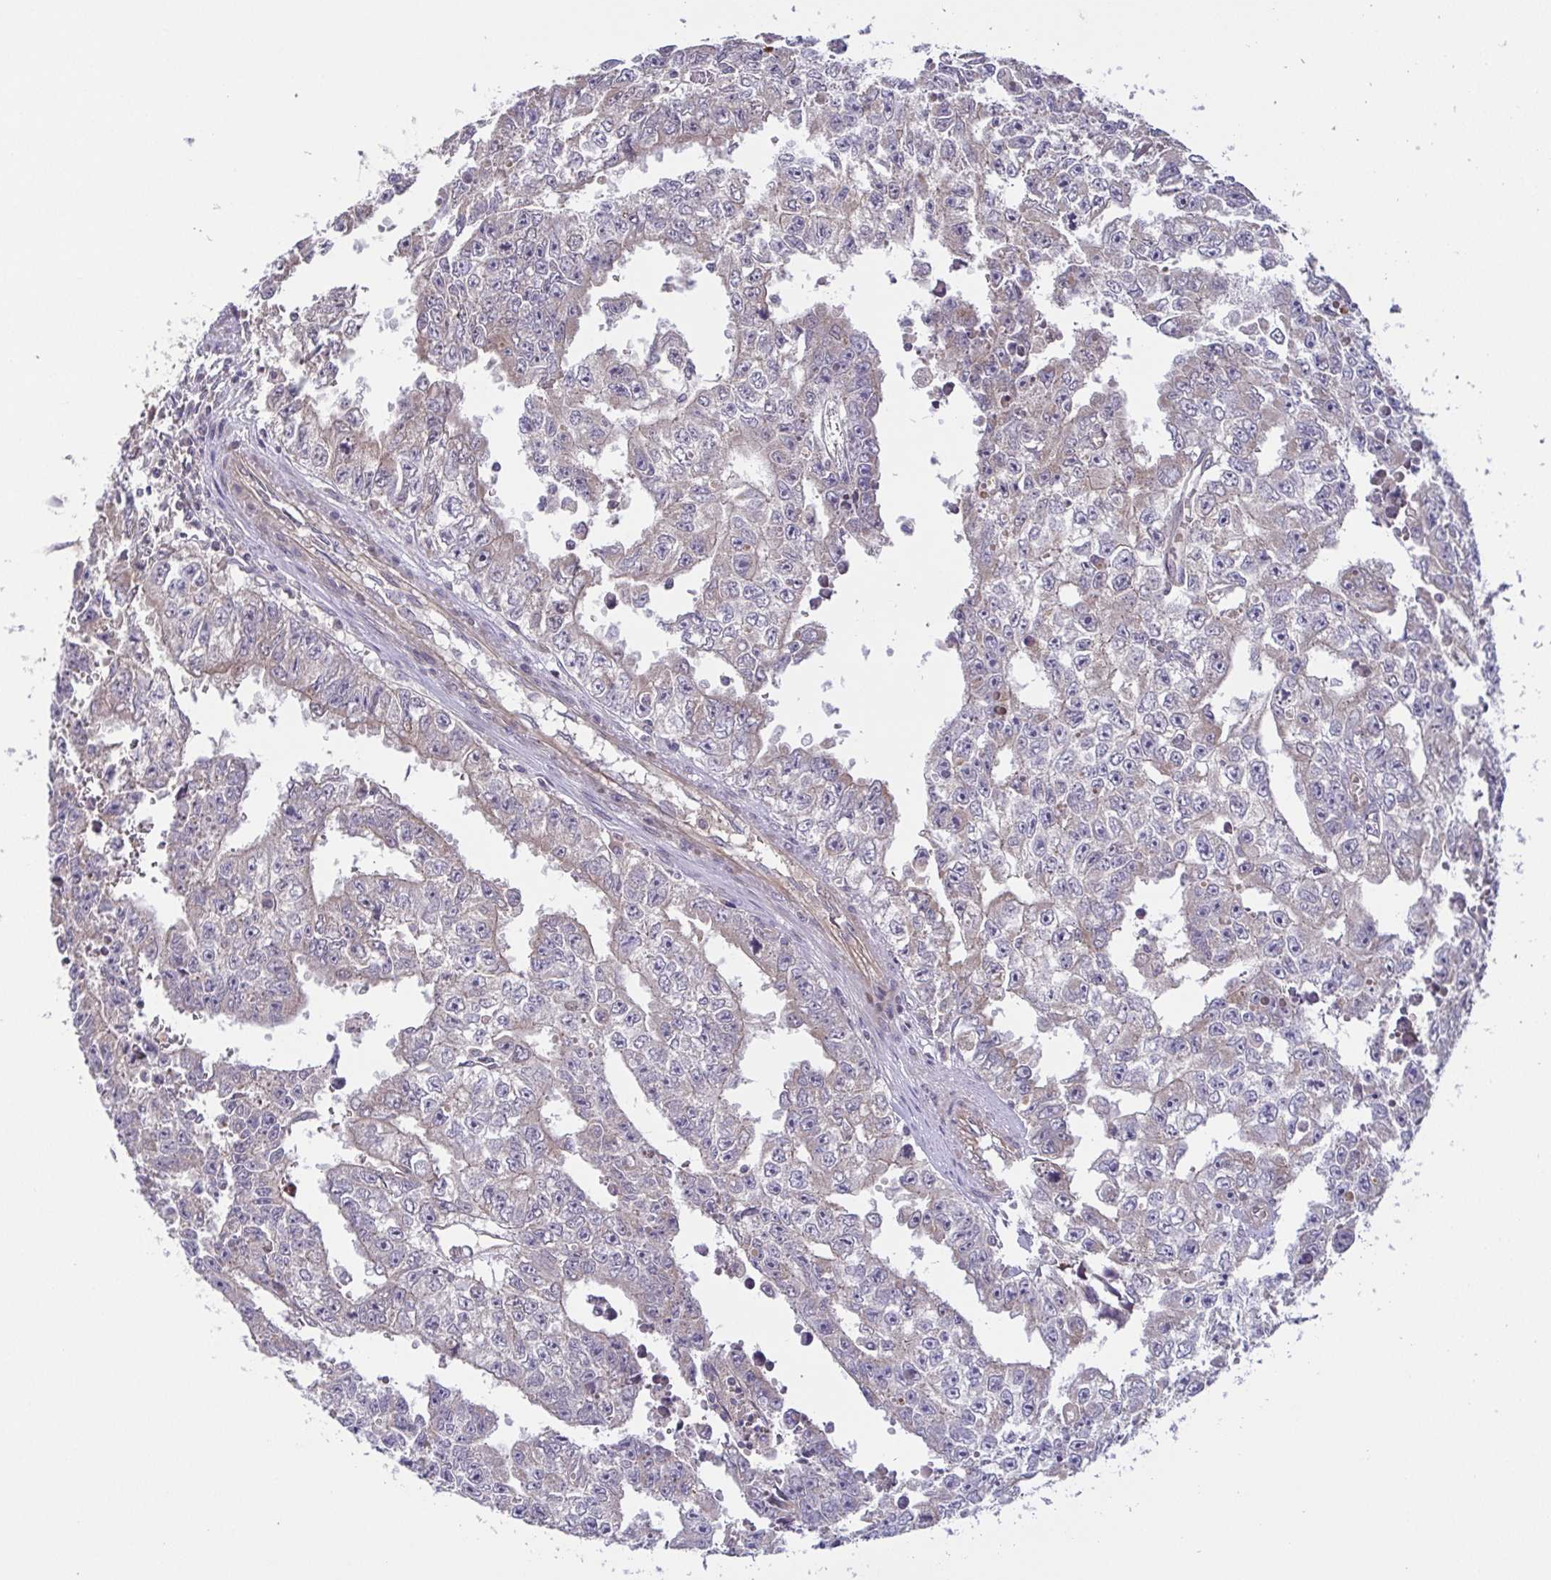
{"staining": {"intensity": "weak", "quantity": "<25%", "location": "cytoplasmic/membranous"}, "tissue": "testis cancer", "cell_type": "Tumor cells", "image_type": "cancer", "snomed": [{"axis": "morphology", "description": "Carcinoma, Embryonal, NOS"}, {"axis": "morphology", "description": "Teratoma, malignant, NOS"}, {"axis": "topography", "description": "Testis"}], "caption": "IHC photomicrograph of testis malignant teratoma stained for a protein (brown), which exhibits no staining in tumor cells.", "gene": "OSBPL7", "patient": {"sex": "male", "age": 24}}